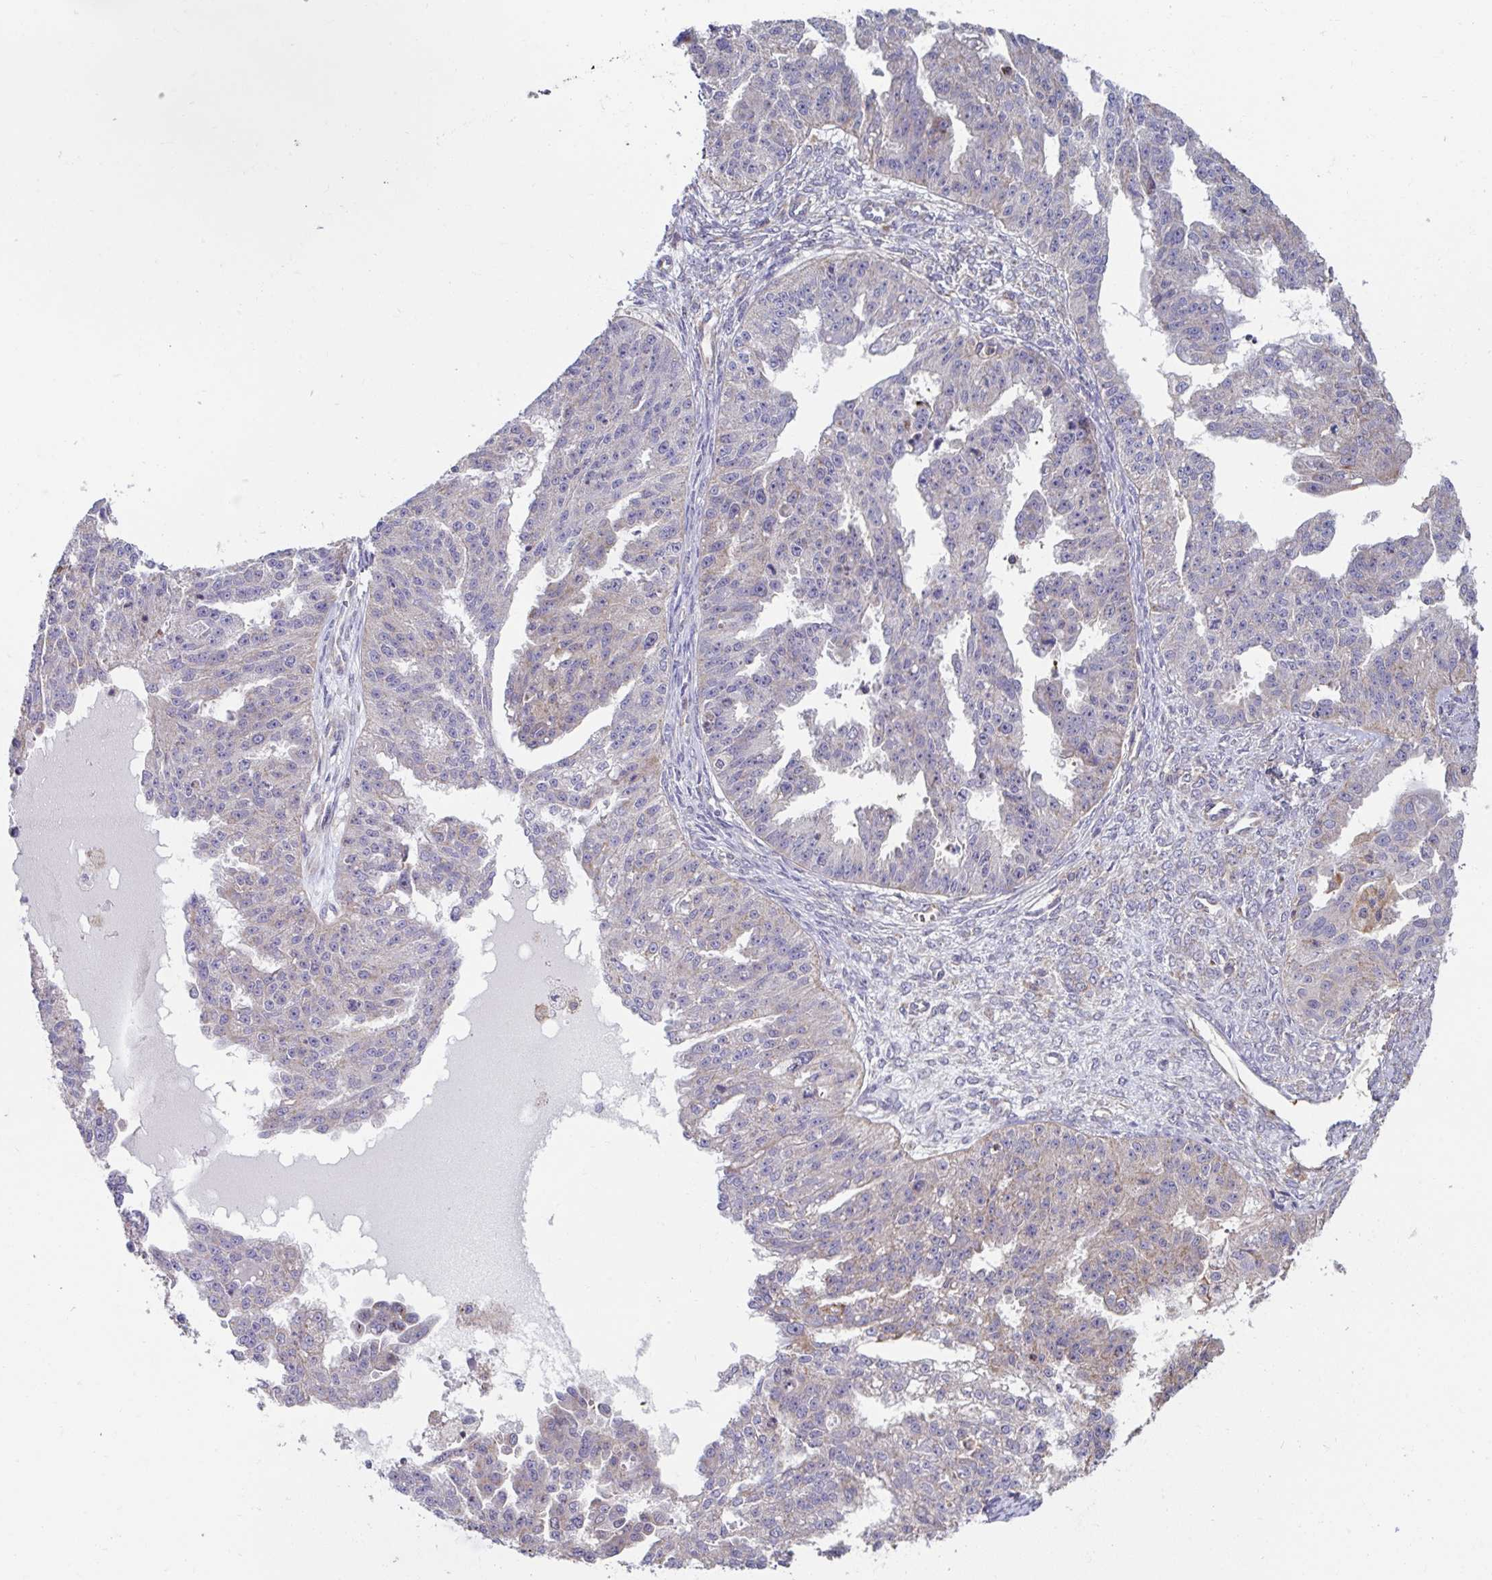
{"staining": {"intensity": "negative", "quantity": "none", "location": "none"}, "tissue": "ovarian cancer", "cell_type": "Tumor cells", "image_type": "cancer", "snomed": [{"axis": "morphology", "description": "Cystadenocarcinoma, serous, NOS"}, {"axis": "topography", "description": "Ovary"}], "caption": "IHC of human ovarian cancer (serous cystadenocarcinoma) exhibits no staining in tumor cells.", "gene": "DZANK1", "patient": {"sex": "female", "age": 58}}